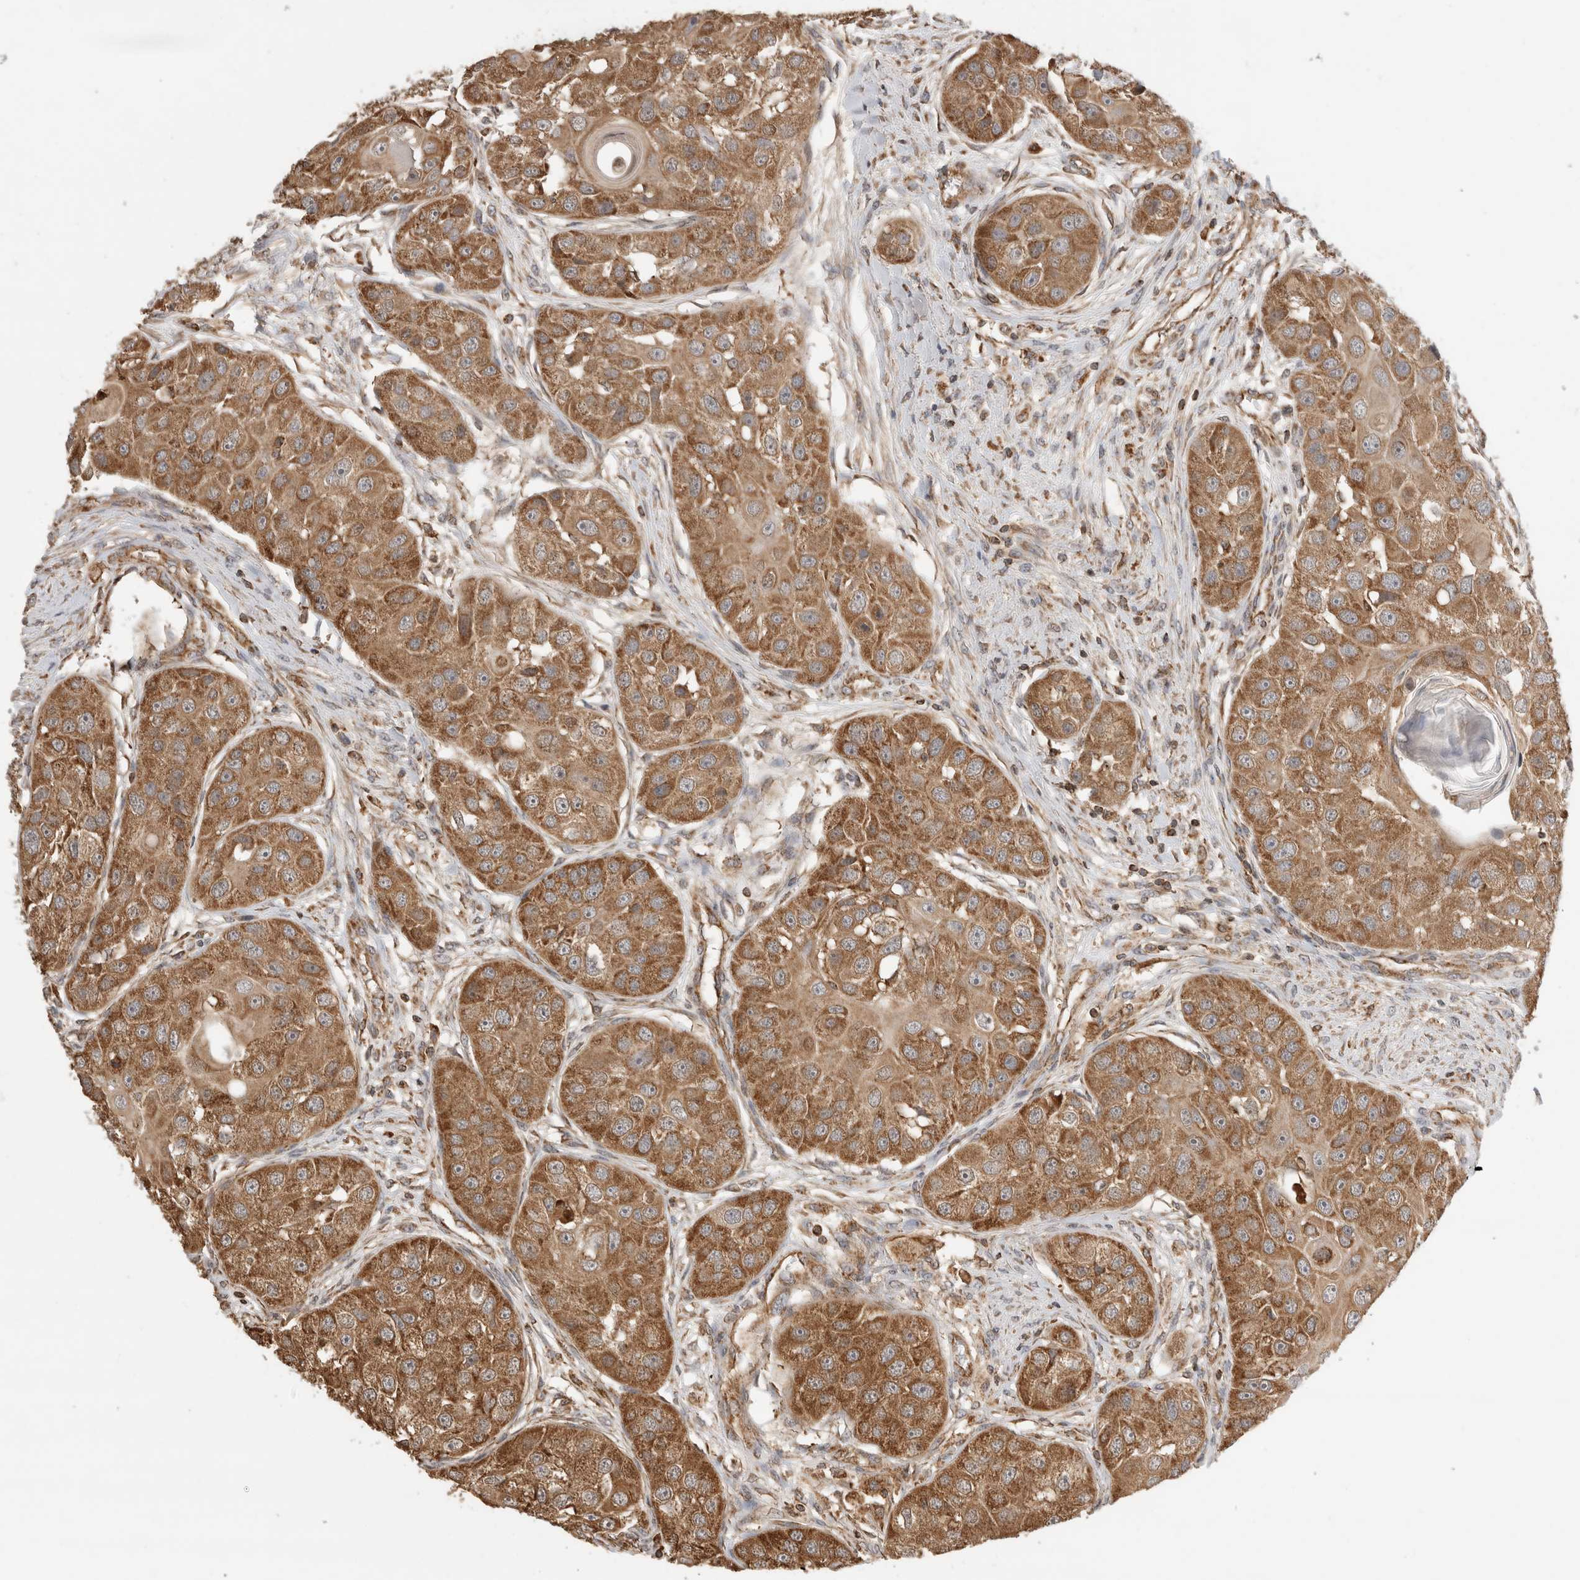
{"staining": {"intensity": "strong", "quantity": ">75%", "location": "cytoplasmic/membranous"}, "tissue": "head and neck cancer", "cell_type": "Tumor cells", "image_type": "cancer", "snomed": [{"axis": "morphology", "description": "Normal tissue, NOS"}, {"axis": "morphology", "description": "Squamous cell carcinoma, NOS"}, {"axis": "topography", "description": "Skeletal muscle"}, {"axis": "topography", "description": "Head-Neck"}], "caption": "The micrograph shows a brown stain indicating the presence of a protein in the cytoplasmic/membranous of tumor cells in squamous cell carcinoma (head and neck).", "gene": "IMMP2L", "patient": {"sex": "male", "age": 51}}